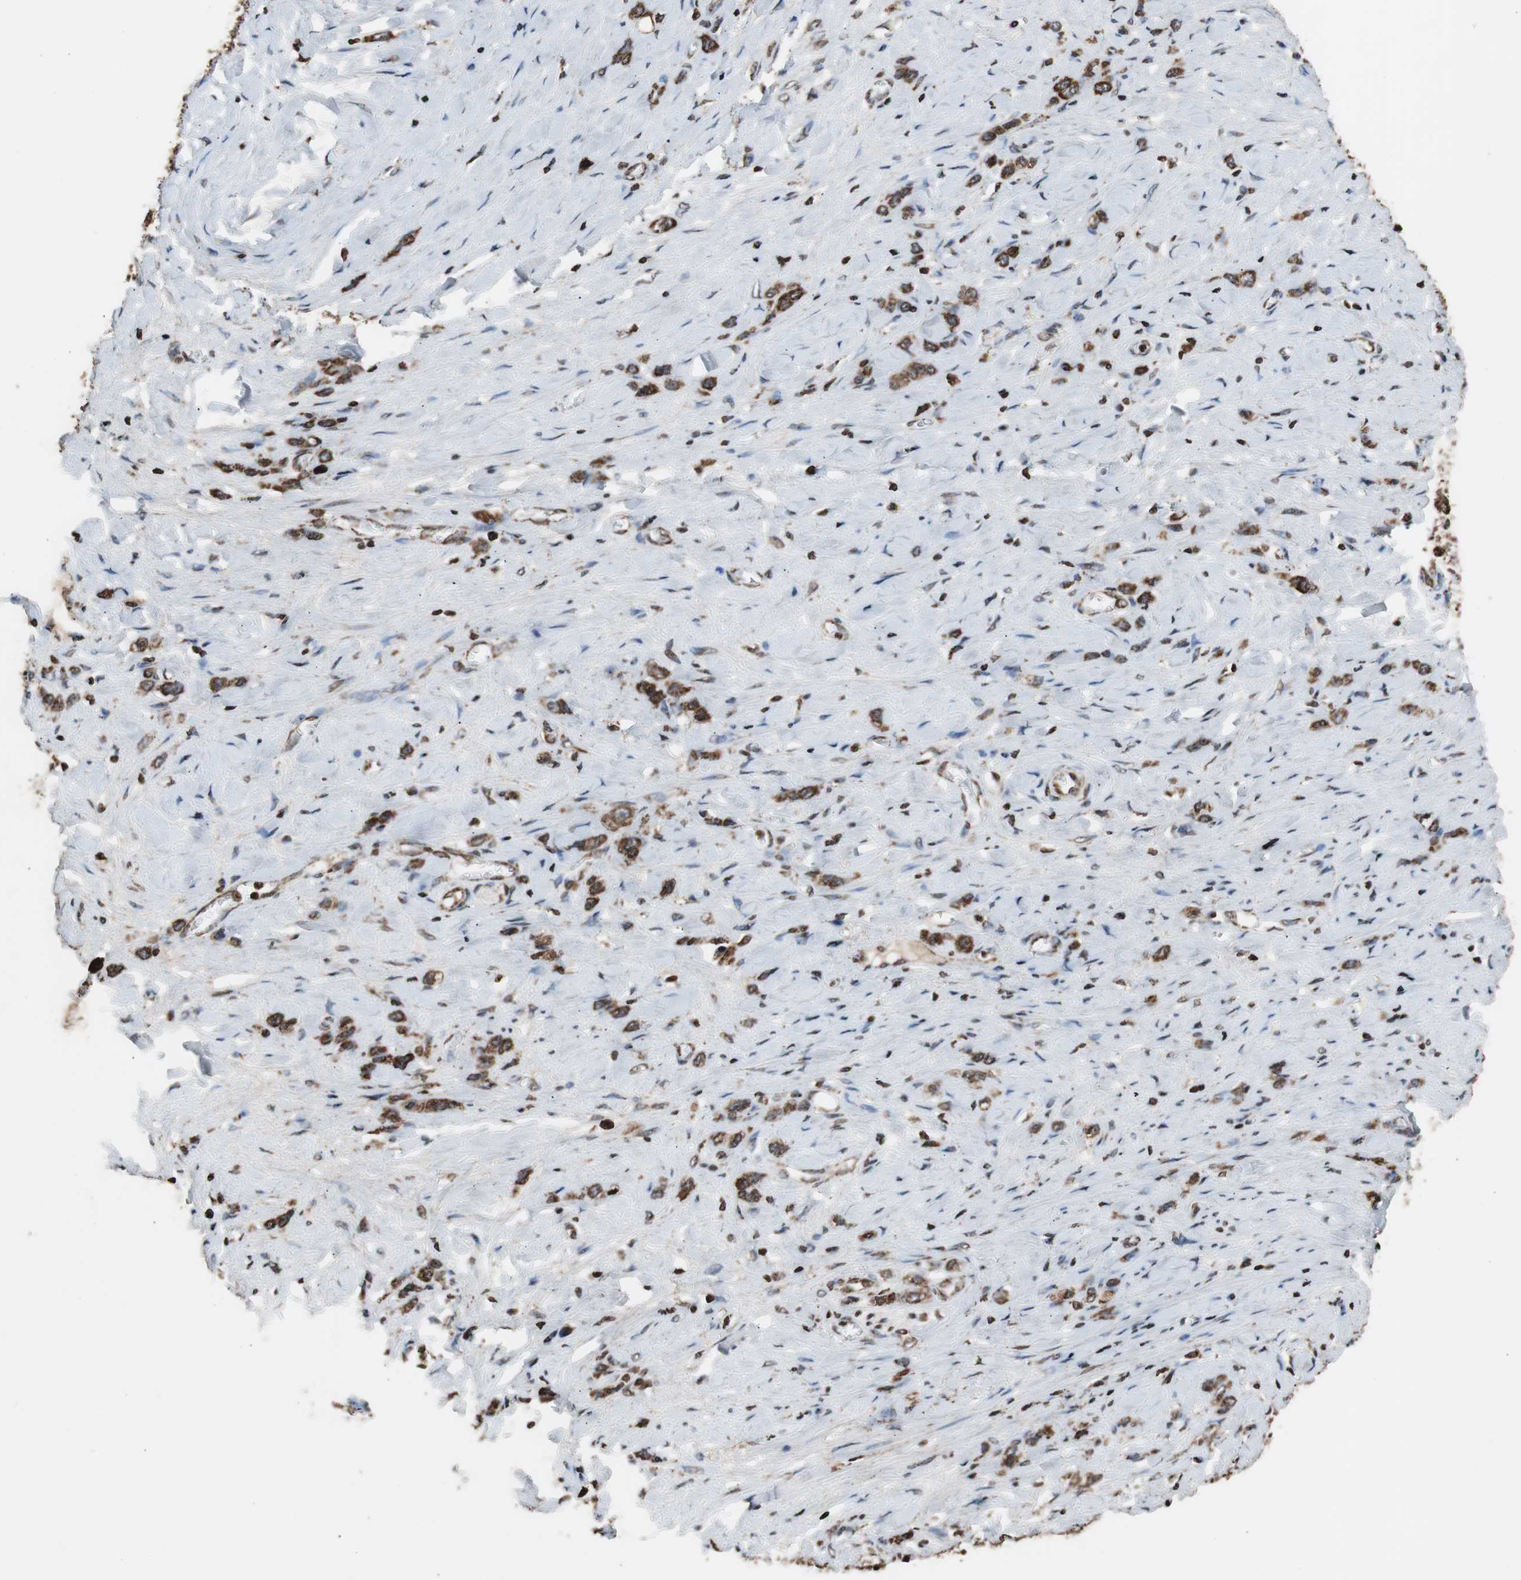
{"staining": {"intensity": "strong", "quantity": ">75%", "location": "cytoplasmic/membranous"}, "tissue": "stomach cancer", "cell_type": "Tumor cells", "image_type": "cancer", "snomed": [{"axis": "morphology", "description": "Normal tissue, NOS"}, {"axis": "morphology", "description": "Adenocarcinoma, NOS"}, {"axis": "morphology", "description": "Adenocarcinoma, High grade"}, {"axis": "topography", "description": "Stomach, upper"}, {"axis": "topography", "description": "Stomach"}], "caption": "Immunohistochemical staining of stomach high-grade adenocarcinoma reveals high levels of strong cytoplasmic/membranous protein staining in about >75% of tumor cells.", "gene": "HSPA9", "patient": {"sex": "female", "age": 65}}